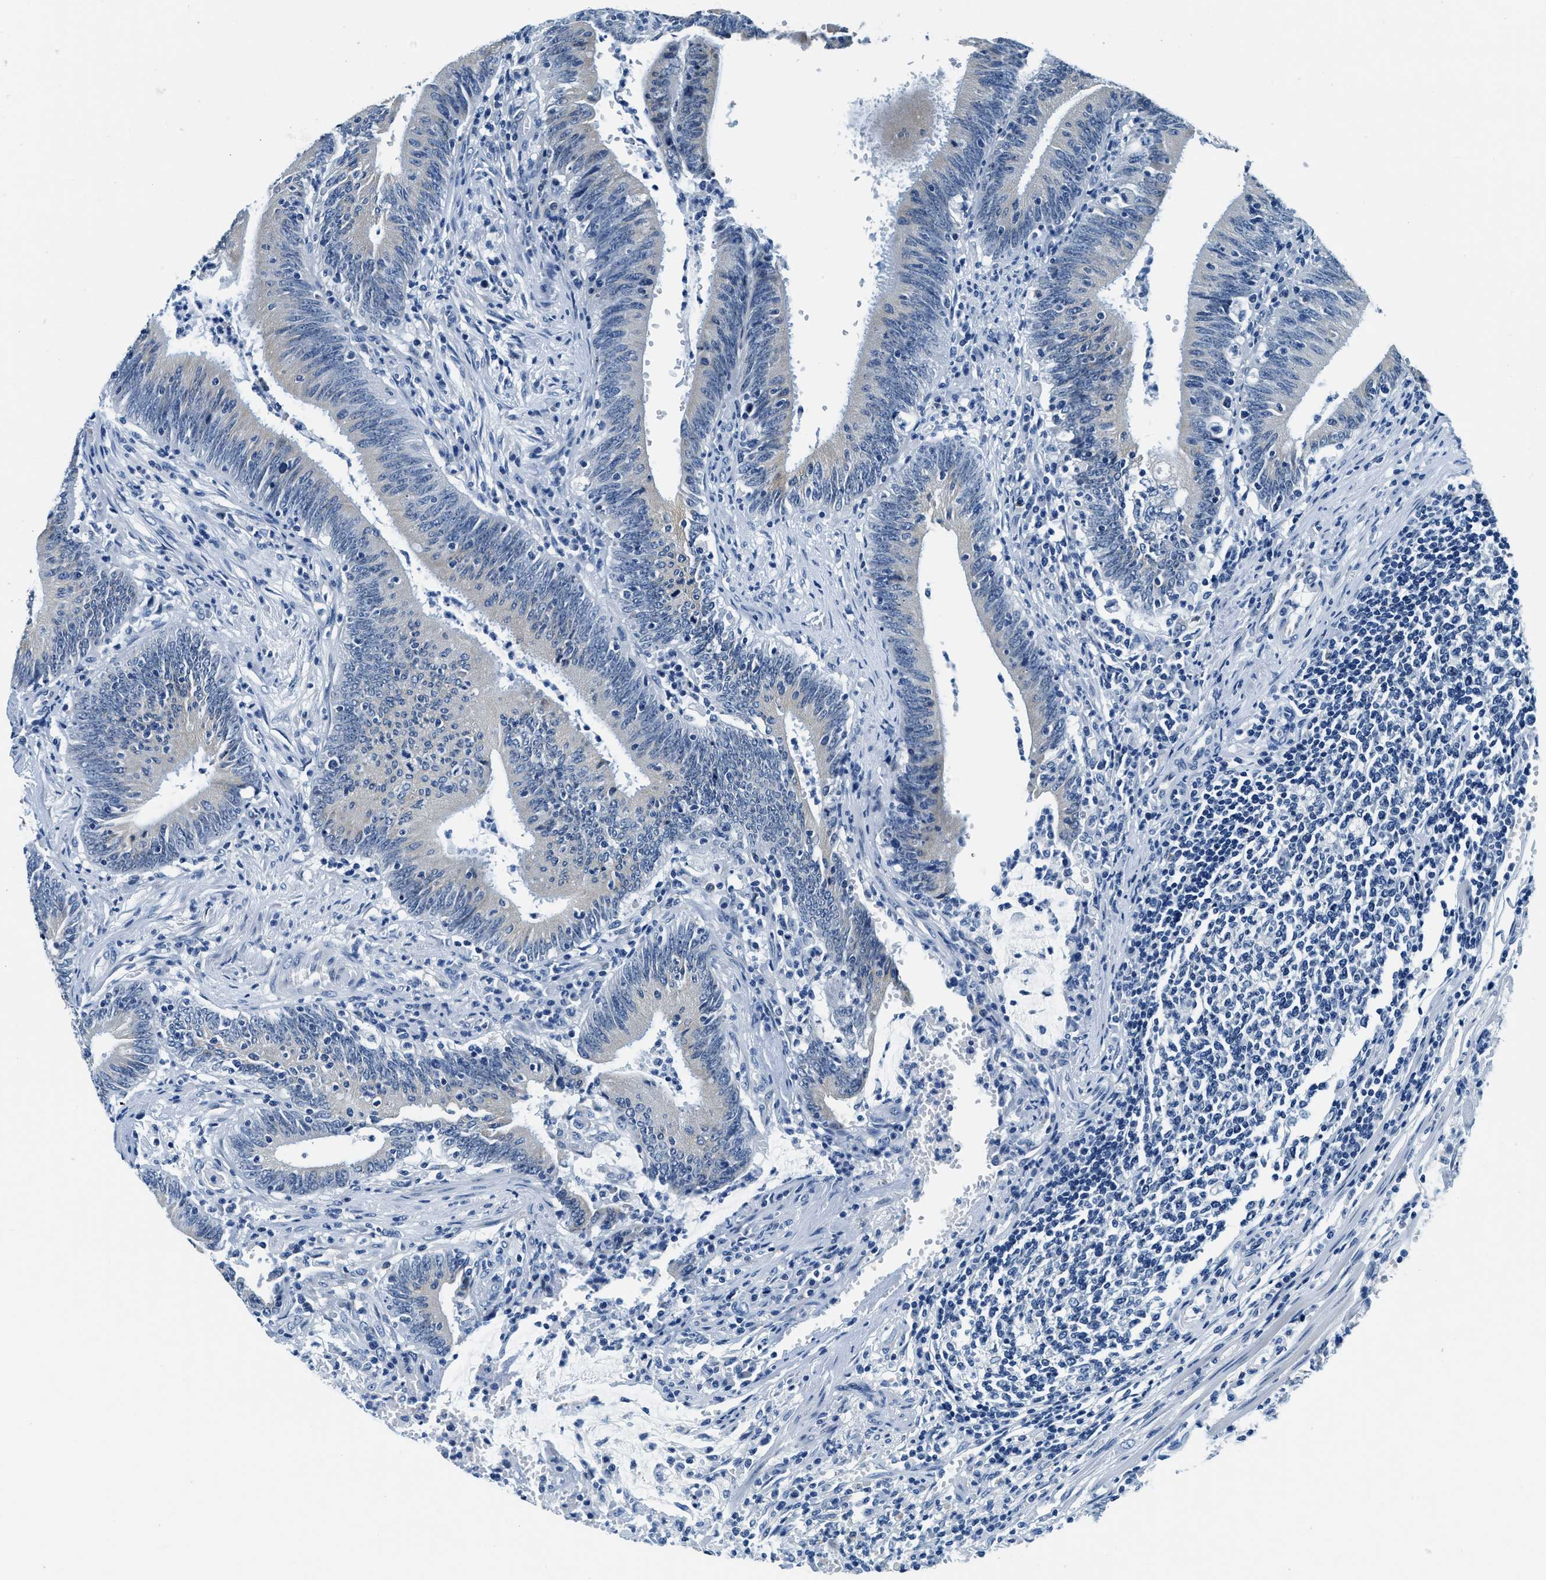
{"staining": {"intensity": "negative", "quantity": "none", "location": "none"}, "tissue": "colorectal cancer", "cell_type": "Tumor cells", "image_type": "cancer", "snomed": [{"axis": "morphology", "description": "Normal tissue, NOS"}, {"axis": "morphology", "description": "Adenocarcinoma, NOS"}, {"axis": "topography", "description": "Rectum"}], "caption": "A photomicrograph of colorectal cancer stained for a protein exhibits no brown staining in tumor cells. (Brightfield microscopy of DAB (3,3'-diaminobenzidine) IHC at high magnification).", "gene": "UBAC2", "patient": {"sex": "female", "age": 66}}